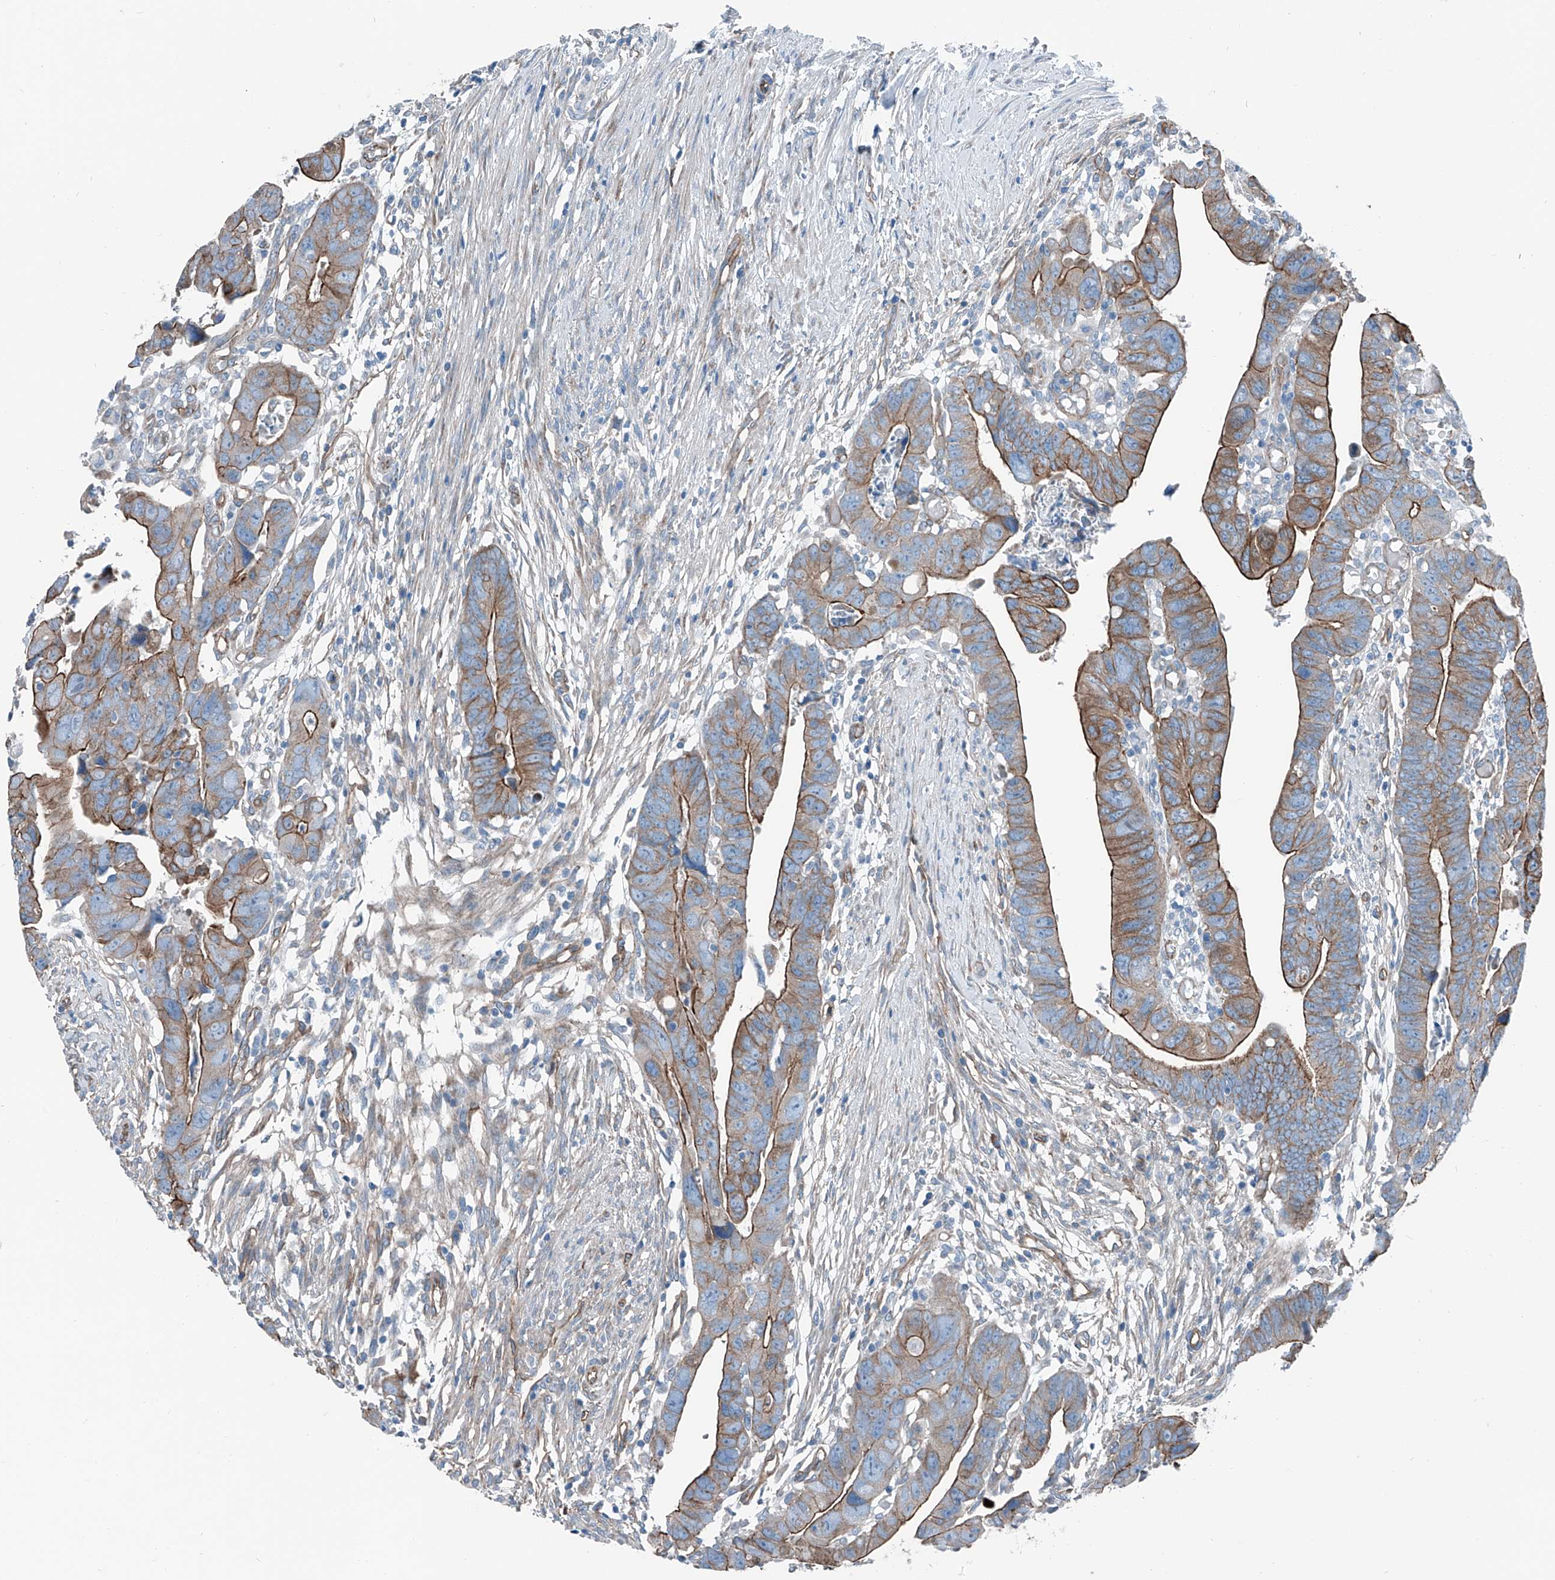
{"staining": {"intensity": "moderate", "quantity": ">75%", "location": "cytoplasmic/membranous"}, "tissue": "colorectal cancer", "cell_type": "Tumor cells", "image_type": "cancer", "snomed": [{"axis": "morphology", "description": "Adenocarcinoma, NOS"}, {"axis": "topography", "description": "Rectum"}], "caption": "Immunohistochemical staining of human colorectal adenocarcinoma exhibits moderate cytoplasmic/membranous protein staining in approximately >75% of tumor cells.", "gene": "THEMIS2", "patient": {"sex": "female", "age": 65}}